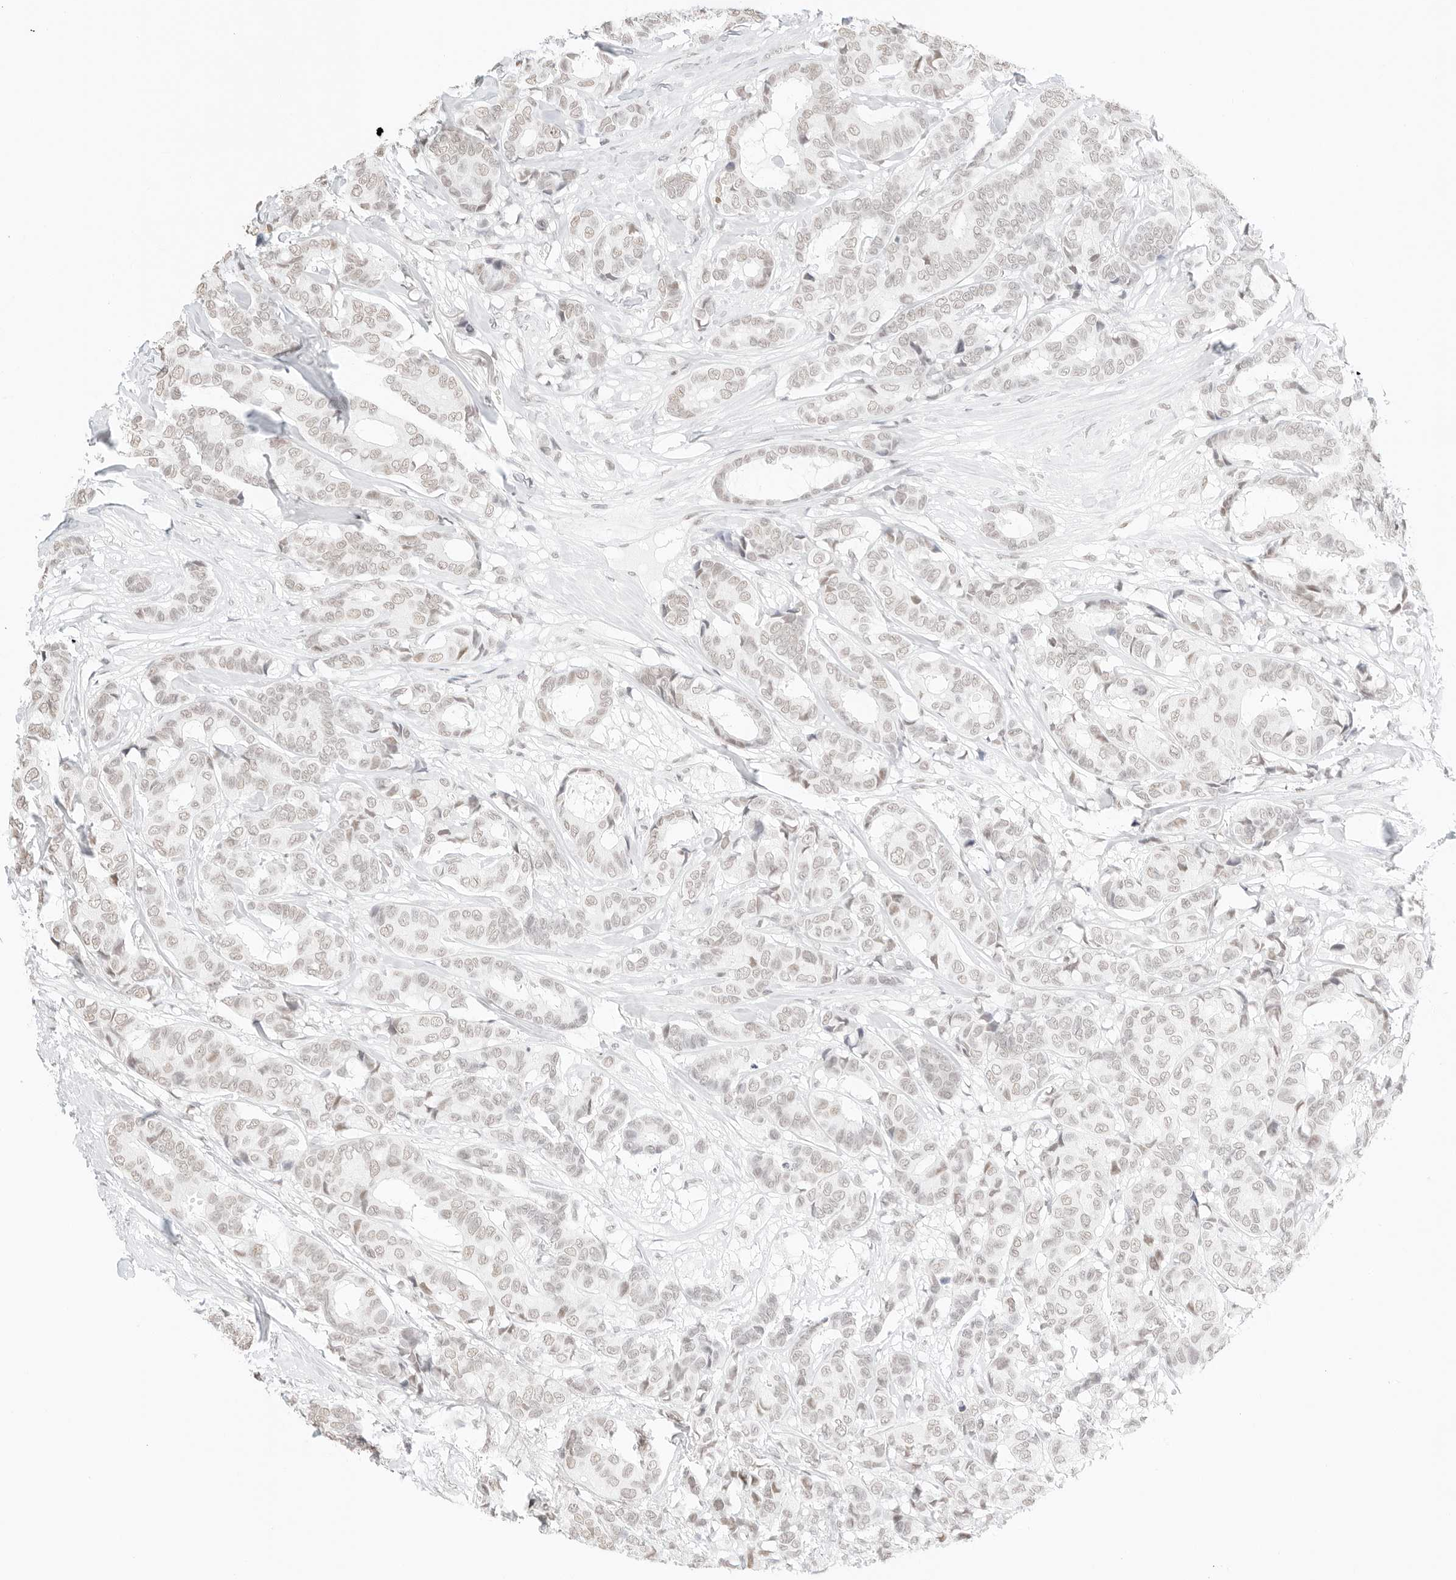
{"staining": {"intensity": "weak", "quantity": "25%-75%", "location": "nuclear"}, "tissue": "breast cancer", "cell_type": "Tumor cells", "image_type": "cancer", "snomed": [{"axis": "morphology", "description": "Duct carcinoma"}, {"axis": "topography", "description": "Breast"}], "caption": "About 25%-75% of tumor cells in human breast intraductal carcinoma show weak nuclear protein positivity as visualized by brown immunohistochemical staining.", "gene": "FBLN5", "patient": {"sex": "female", "age": 87}}